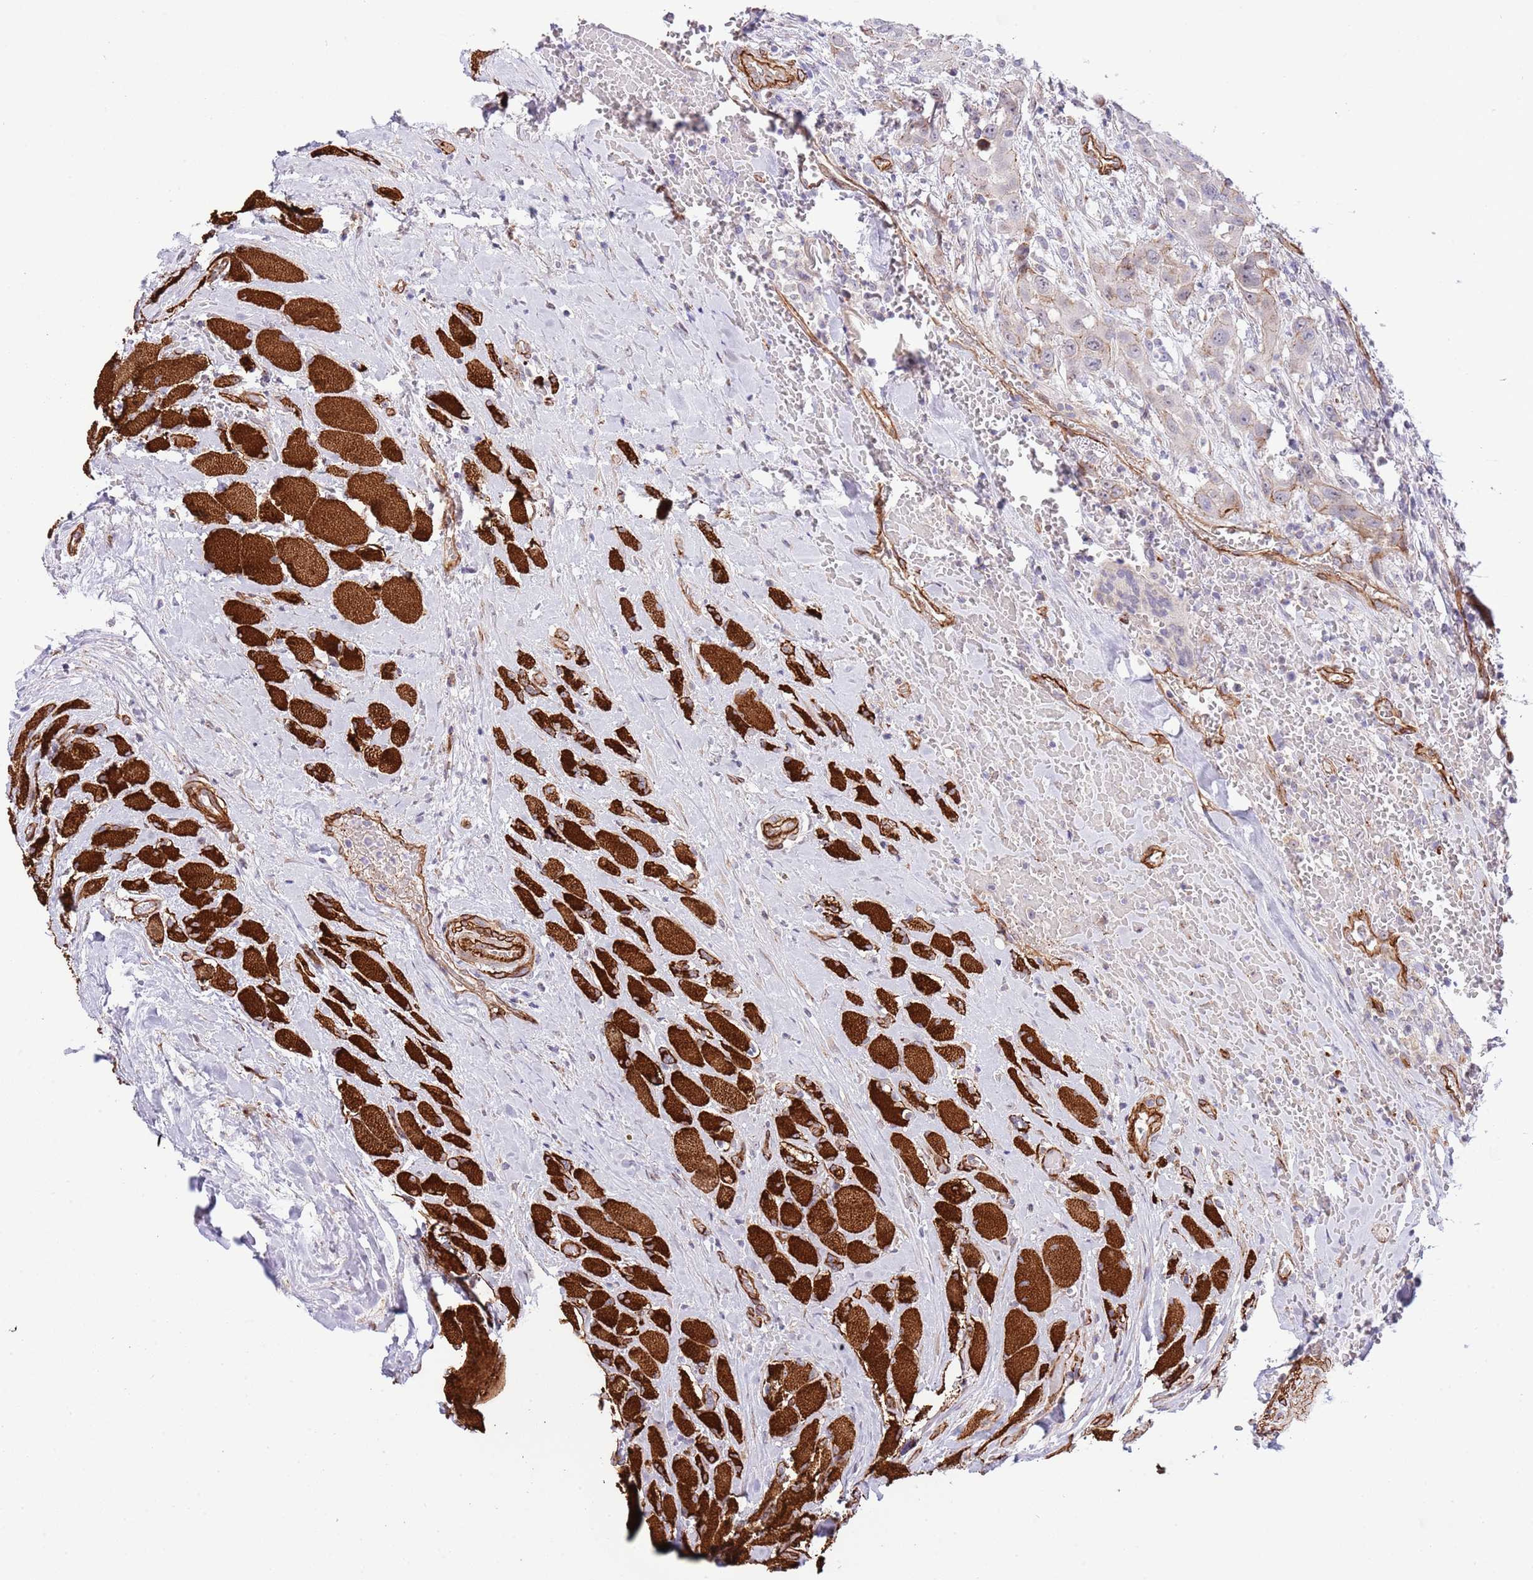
{"staining": {"intensity": "negative", "quantity": "none", "location": "none"}, "tissue": "head and neck cancer", "cell_type": "Tumor cells", "image_type": "cancer", "snomed": [{"axis": "morphology", "description": "Squamous cell carcinoma, NOS"}, {"axis": "topography", "description": "Head-Neck"}], "caption": "This is an IHC micrograph of human head and neck cancer (squamous cell carcinoma). There is no staining in tumor cells.", "gene": "NEK3", "patient": {"sex": "male", "age": 81}}